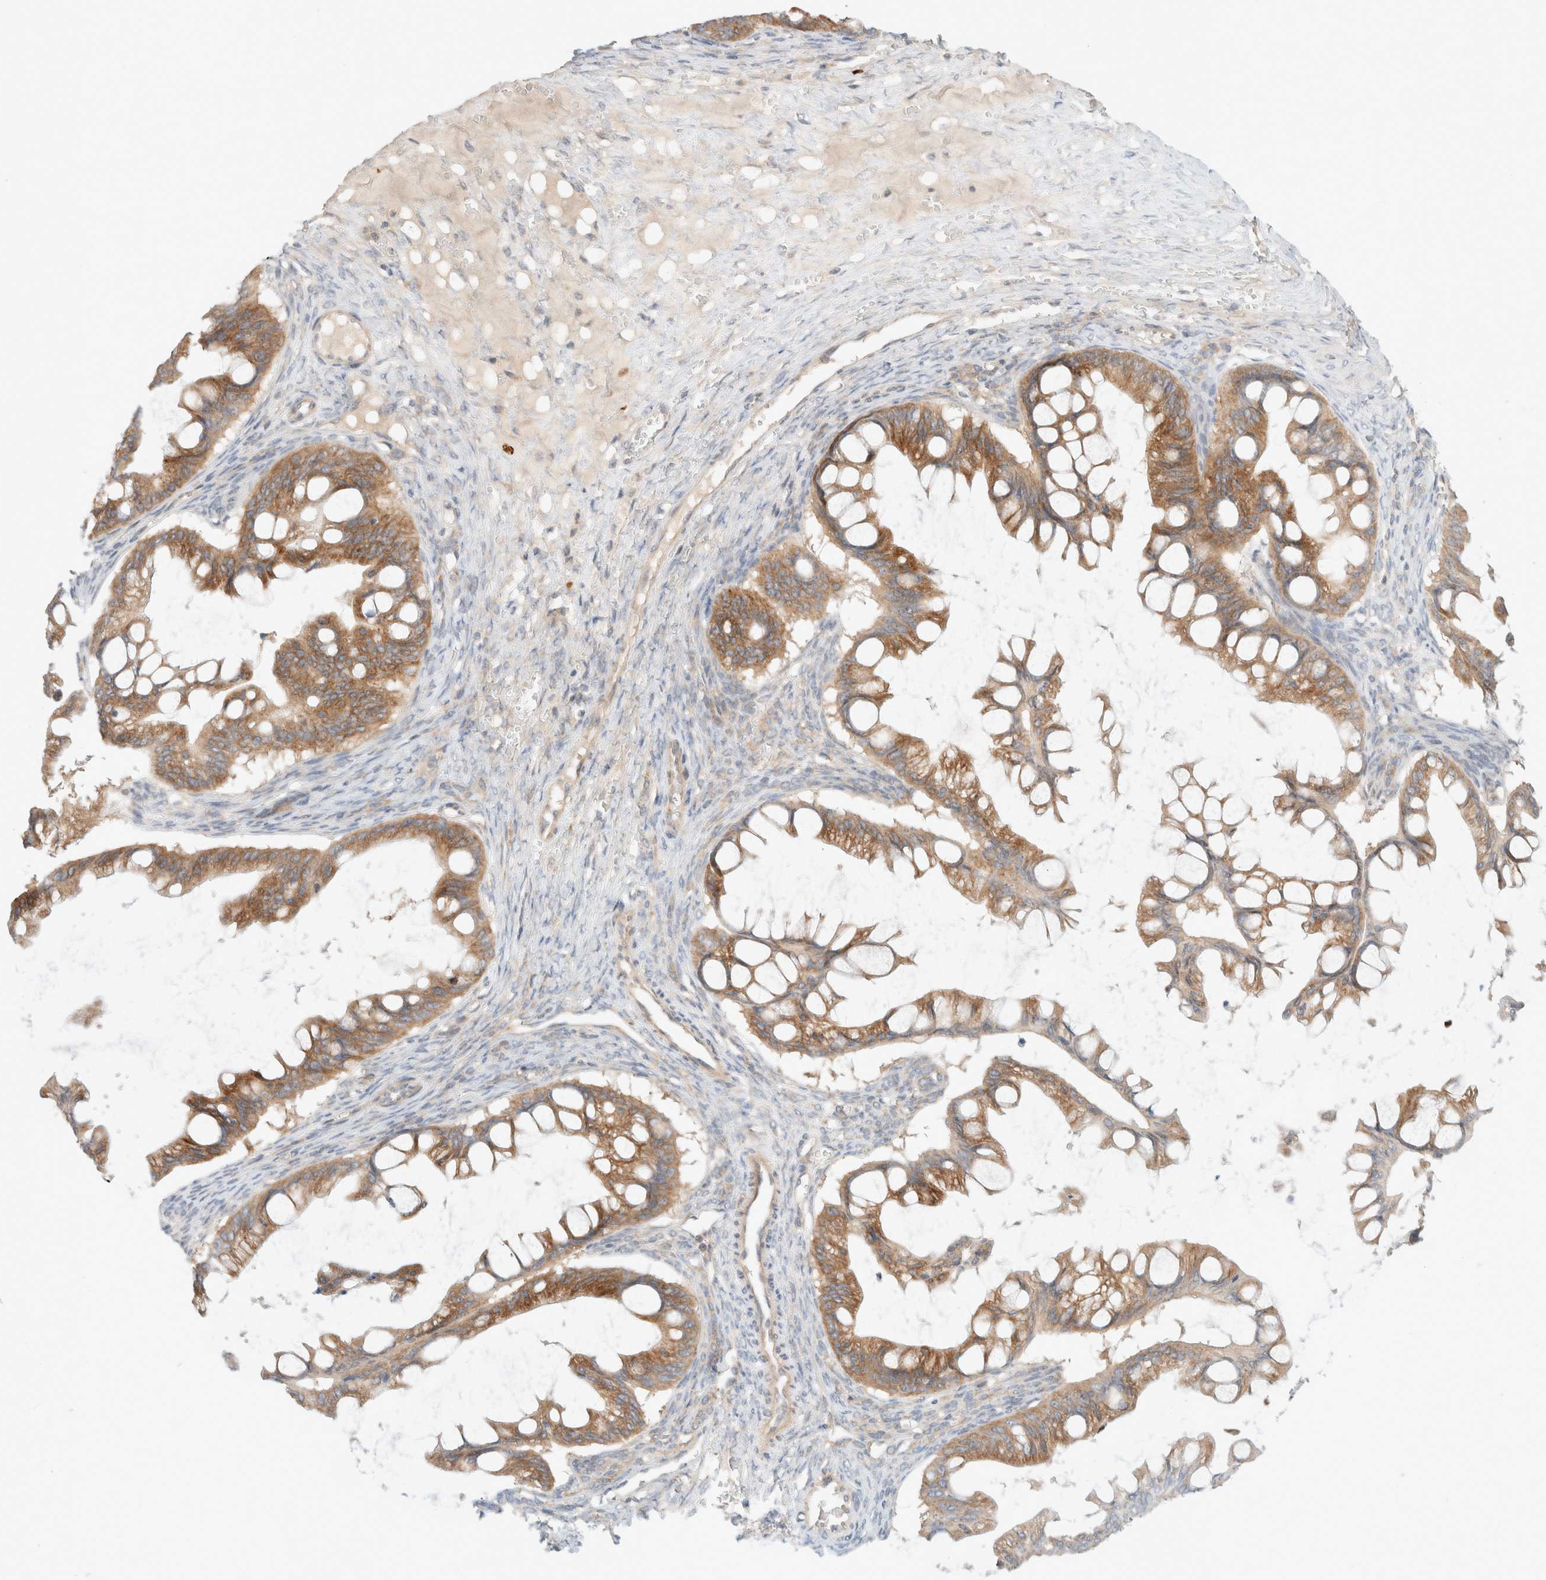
{"staining": {"intensity": "moderate", "quantity": ">75%", "location": "cytoplasmic/membranous"}, "tissue": "ovarian cancer", "cell_type": "Tumor cells", "image_type": "cancer", "snomed": [{"axis": "morphology", "description": "Cystadenocarcinoma, mucinous, NOS"}, {"axis": "topography", "description": "Ovary"}], "caption": "A brown stain shows moderate cytoplasmic/membranous staining of a protein in human ovarian cancer tumor cells.", "gene": "MARK3", "patient": {"sex": "female", "age": 73}}